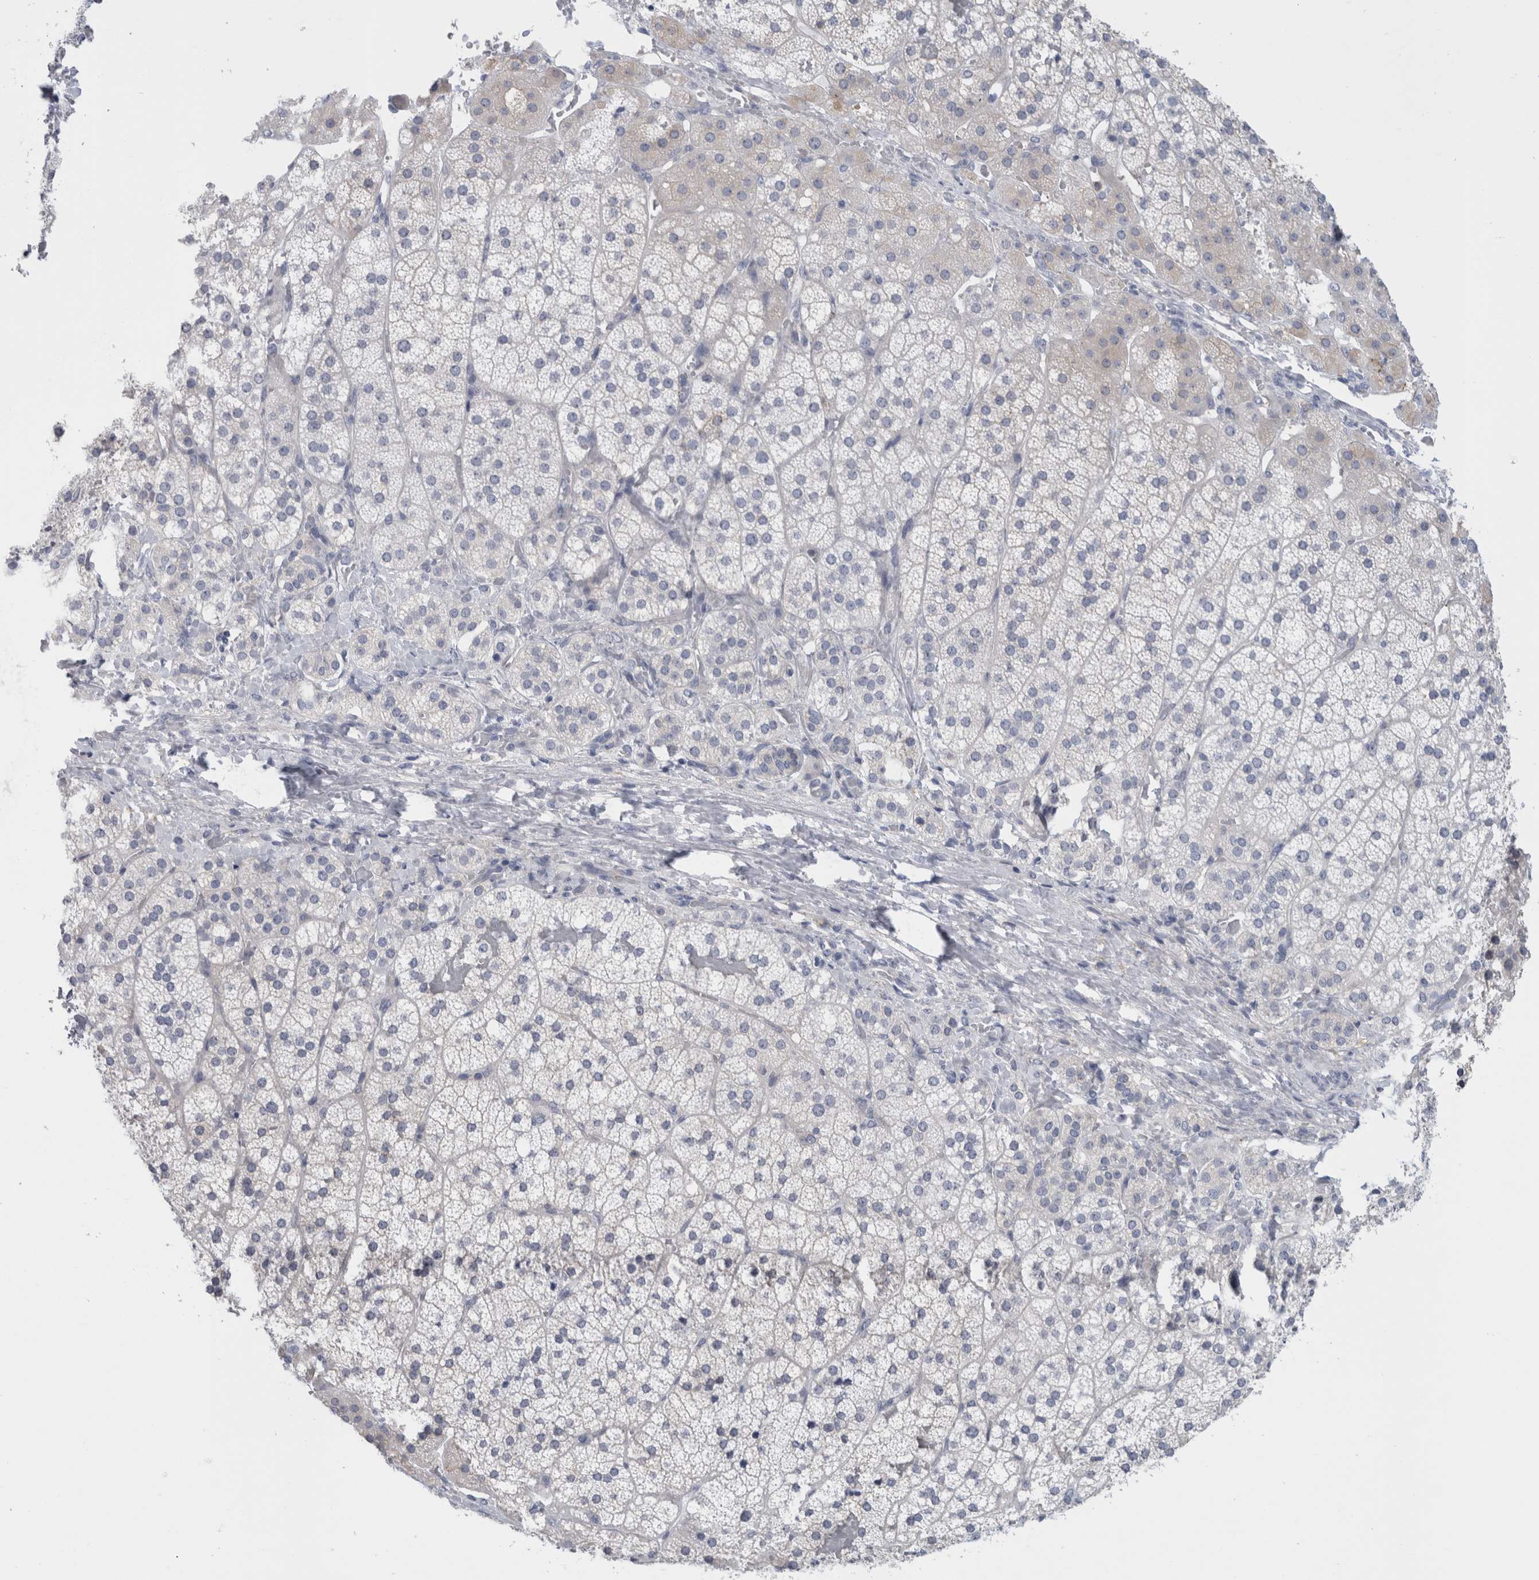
{"staining": {"intensity": "negative", "quantity": "none", "location": "none"}, "tissue": "adrenal gland", "cell_type": "Glandular cells", "image_type": "normal", "snomed": [{"axis": "morphology", "description": "Normal tissue, NOS"}, {"axis": "topography", "description": "Adrenal gland"}], "caption": "IHC photomicrograph of normal adrenal gland stained for a protein (brown), which shows no expression in glandular cells.", "gene": "ANKFY1", "patient": {"sex": "female", "age": 44}}